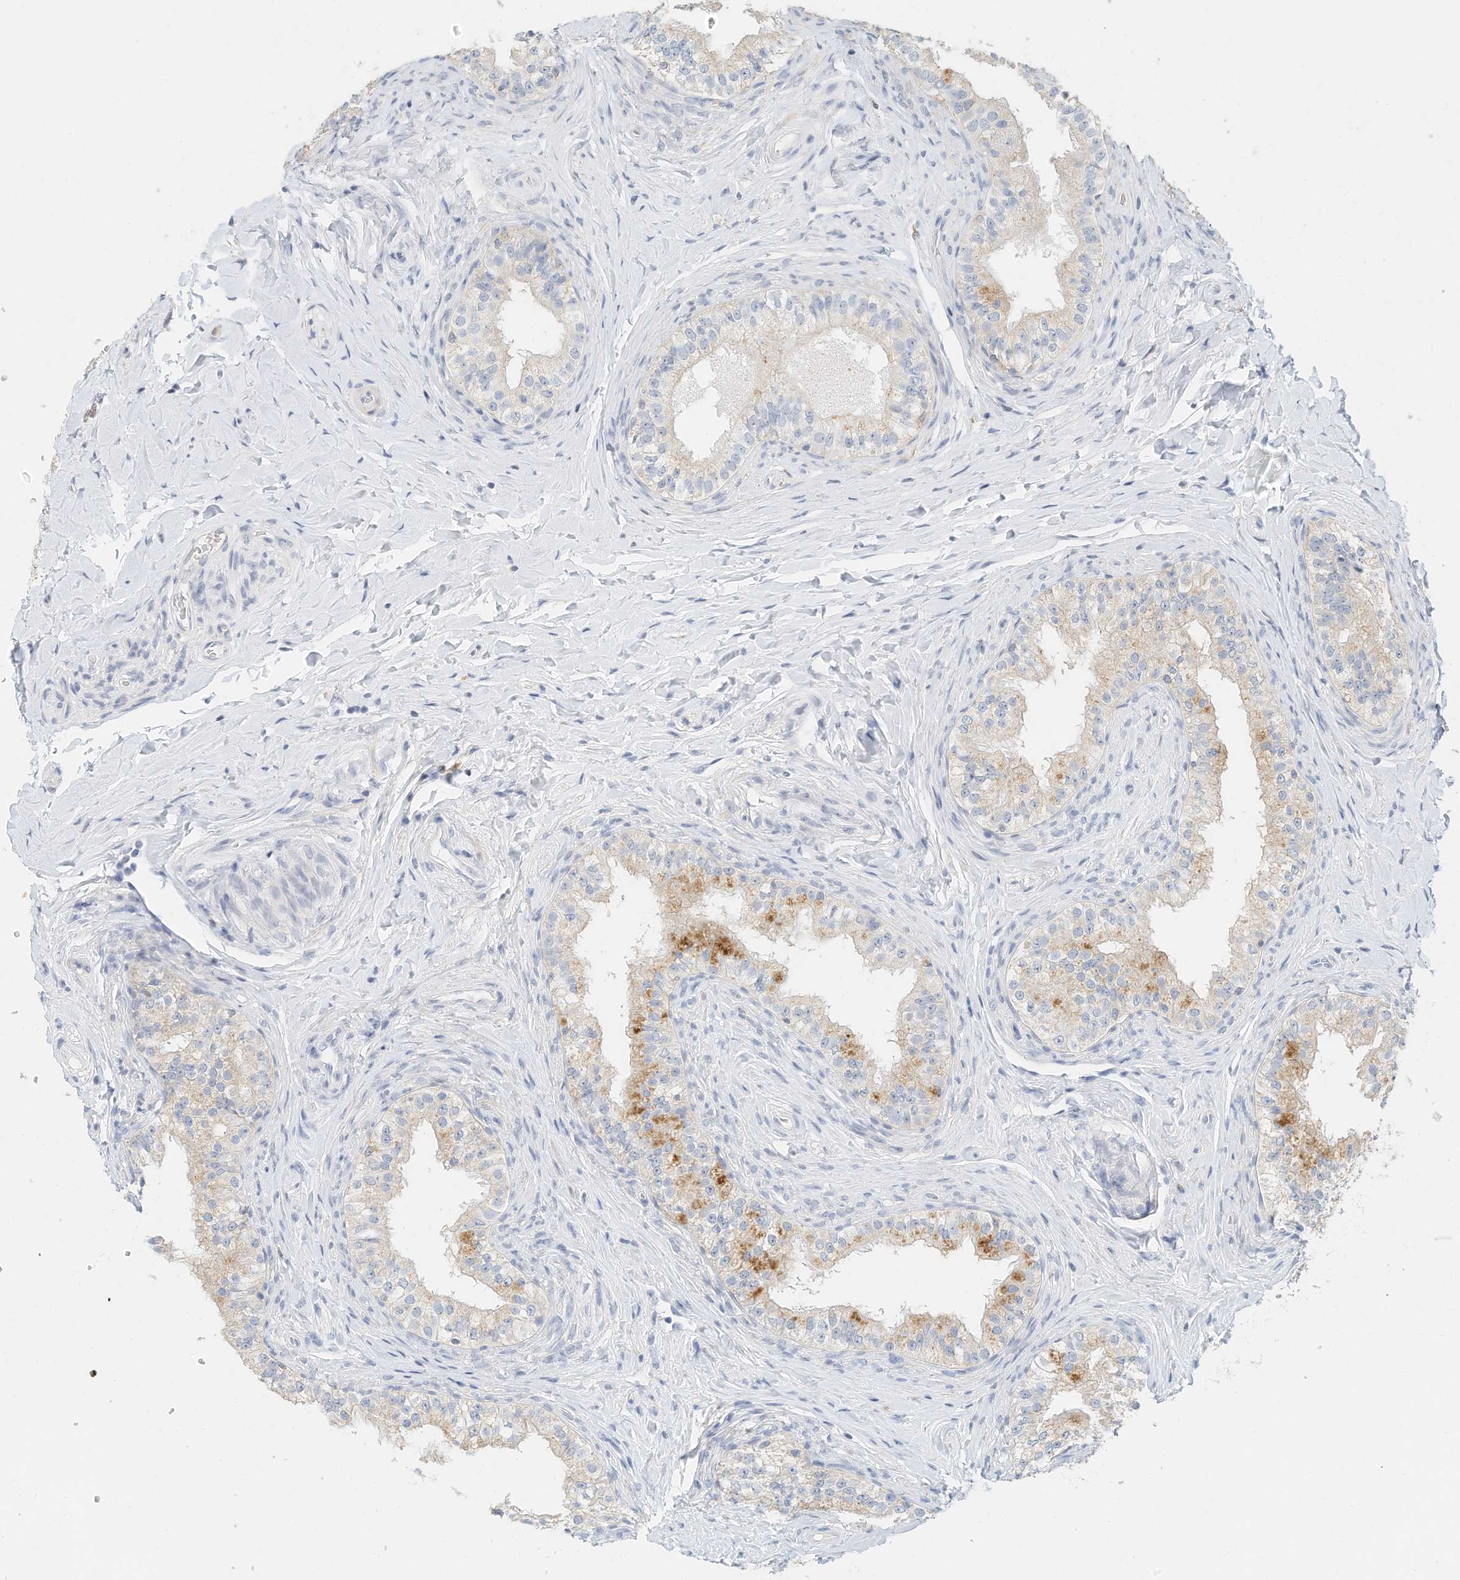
{"staining": {"intensity": "weak", "quantity": "<25%", "location": "cytoplasmic/membranous"}, "tissue": "epididymis", "cell_type": "Glandular cells", "image_type": "normal", "snomed": [{"axis": "morphology", "description": "Normal tissue, NOS"}, {"axis": "topography", "description": "Epididymis"}], "caption": "DAB immunohistochemical staining of benign human epididymis reveals no significant staining in glandular cells.", "gene": "MICAL1", "patient": {"sex": "male", "age": 49}}